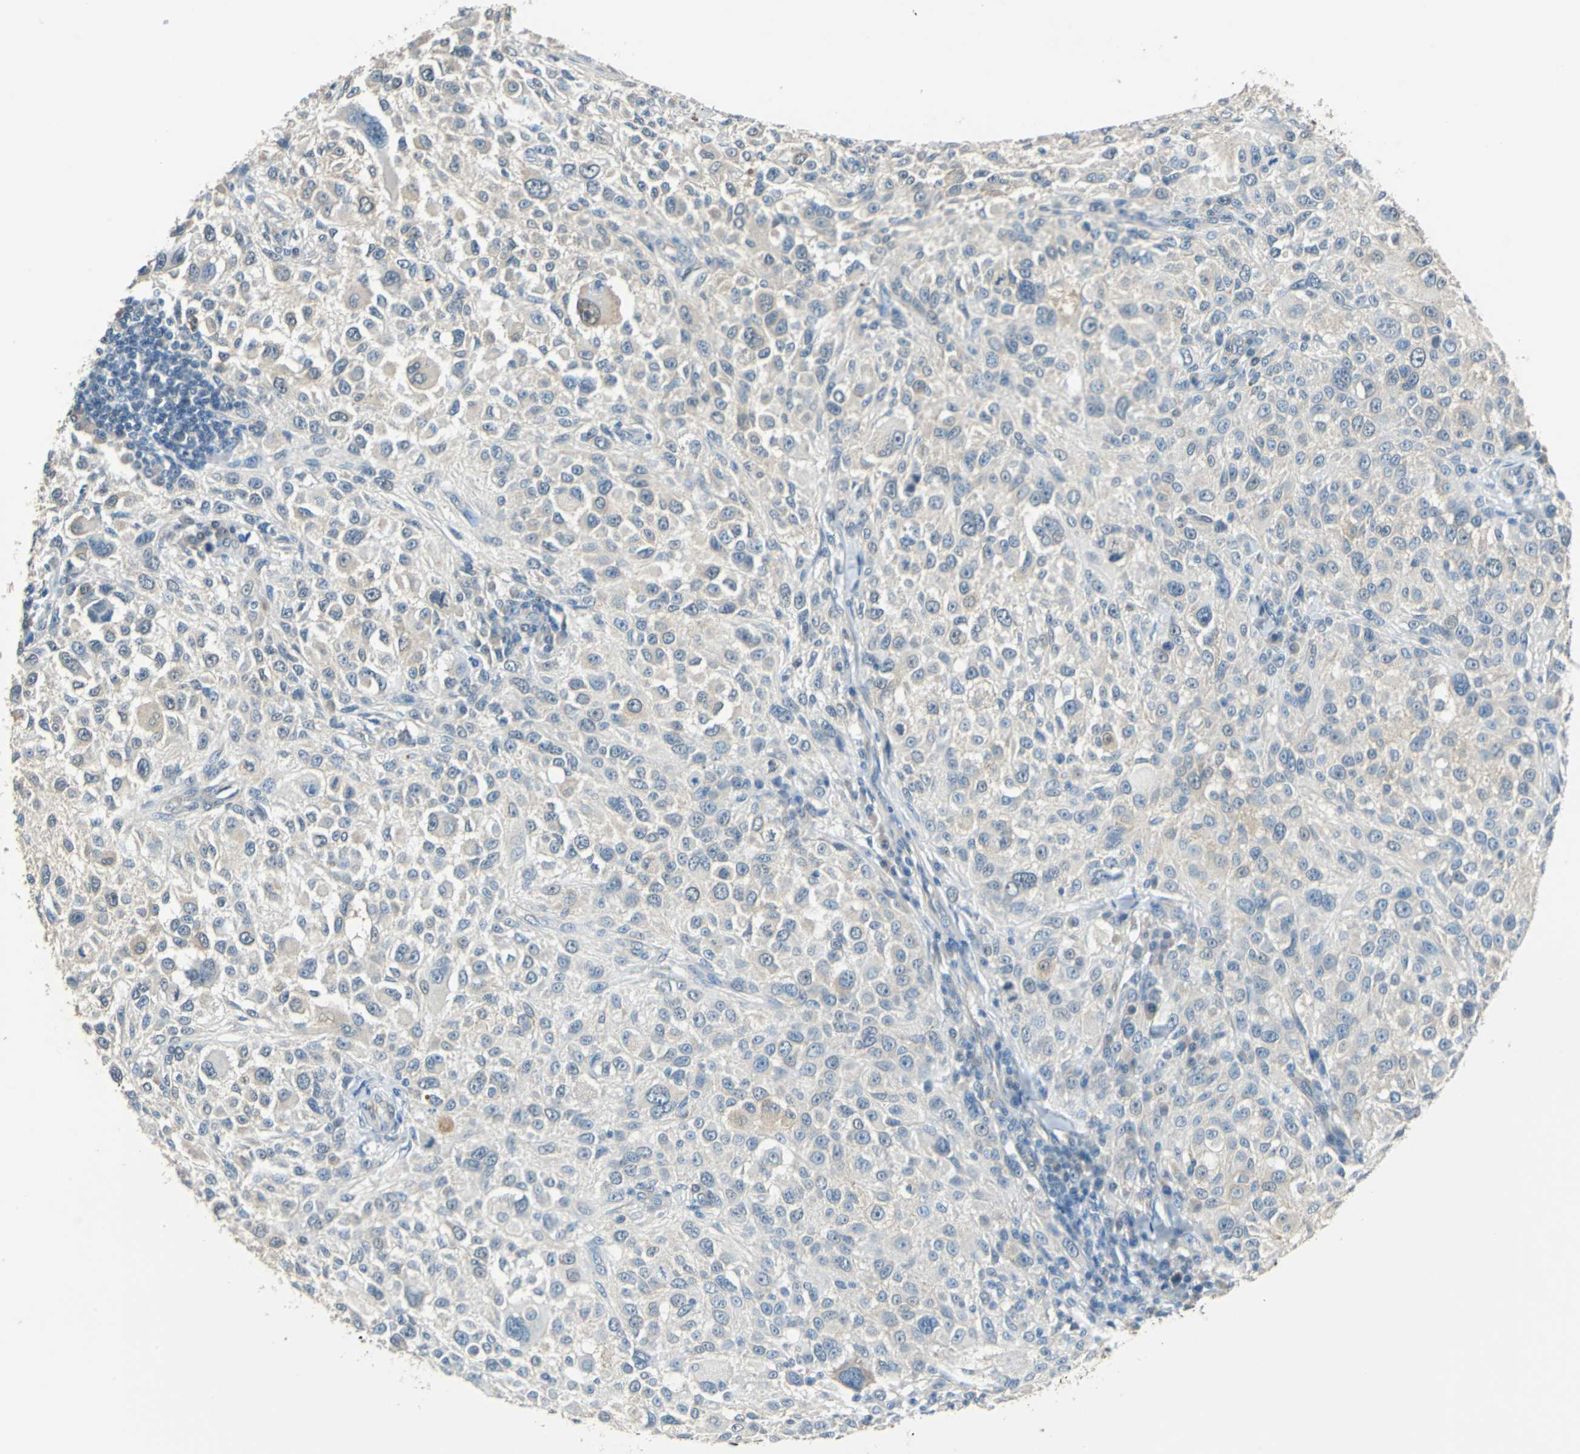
{"staining": {"intensity": "weak", "quantity": "25%-75%", "location": "cytoplasmic/membranous"}, "tissue": "melanoma", "cell_type": "Tumor cells", "image_type": "cancer", "snomed": [{"axis": "morphology", "description": "Necrosis, NOS"}, {"axis": "morphology", "description": "Malignant melanoma, NOS"}, {"axis": "topography", "description": "Skin"}], "caption": "This is a micrograph of immunohistochemistry (IHC) staining of malignant melanoma, which shows weak positivity in the cytoplasmic/membranous of tumor cells.", "gene": "FKBP4", "patient": {"sex": "female", "age": 87}}